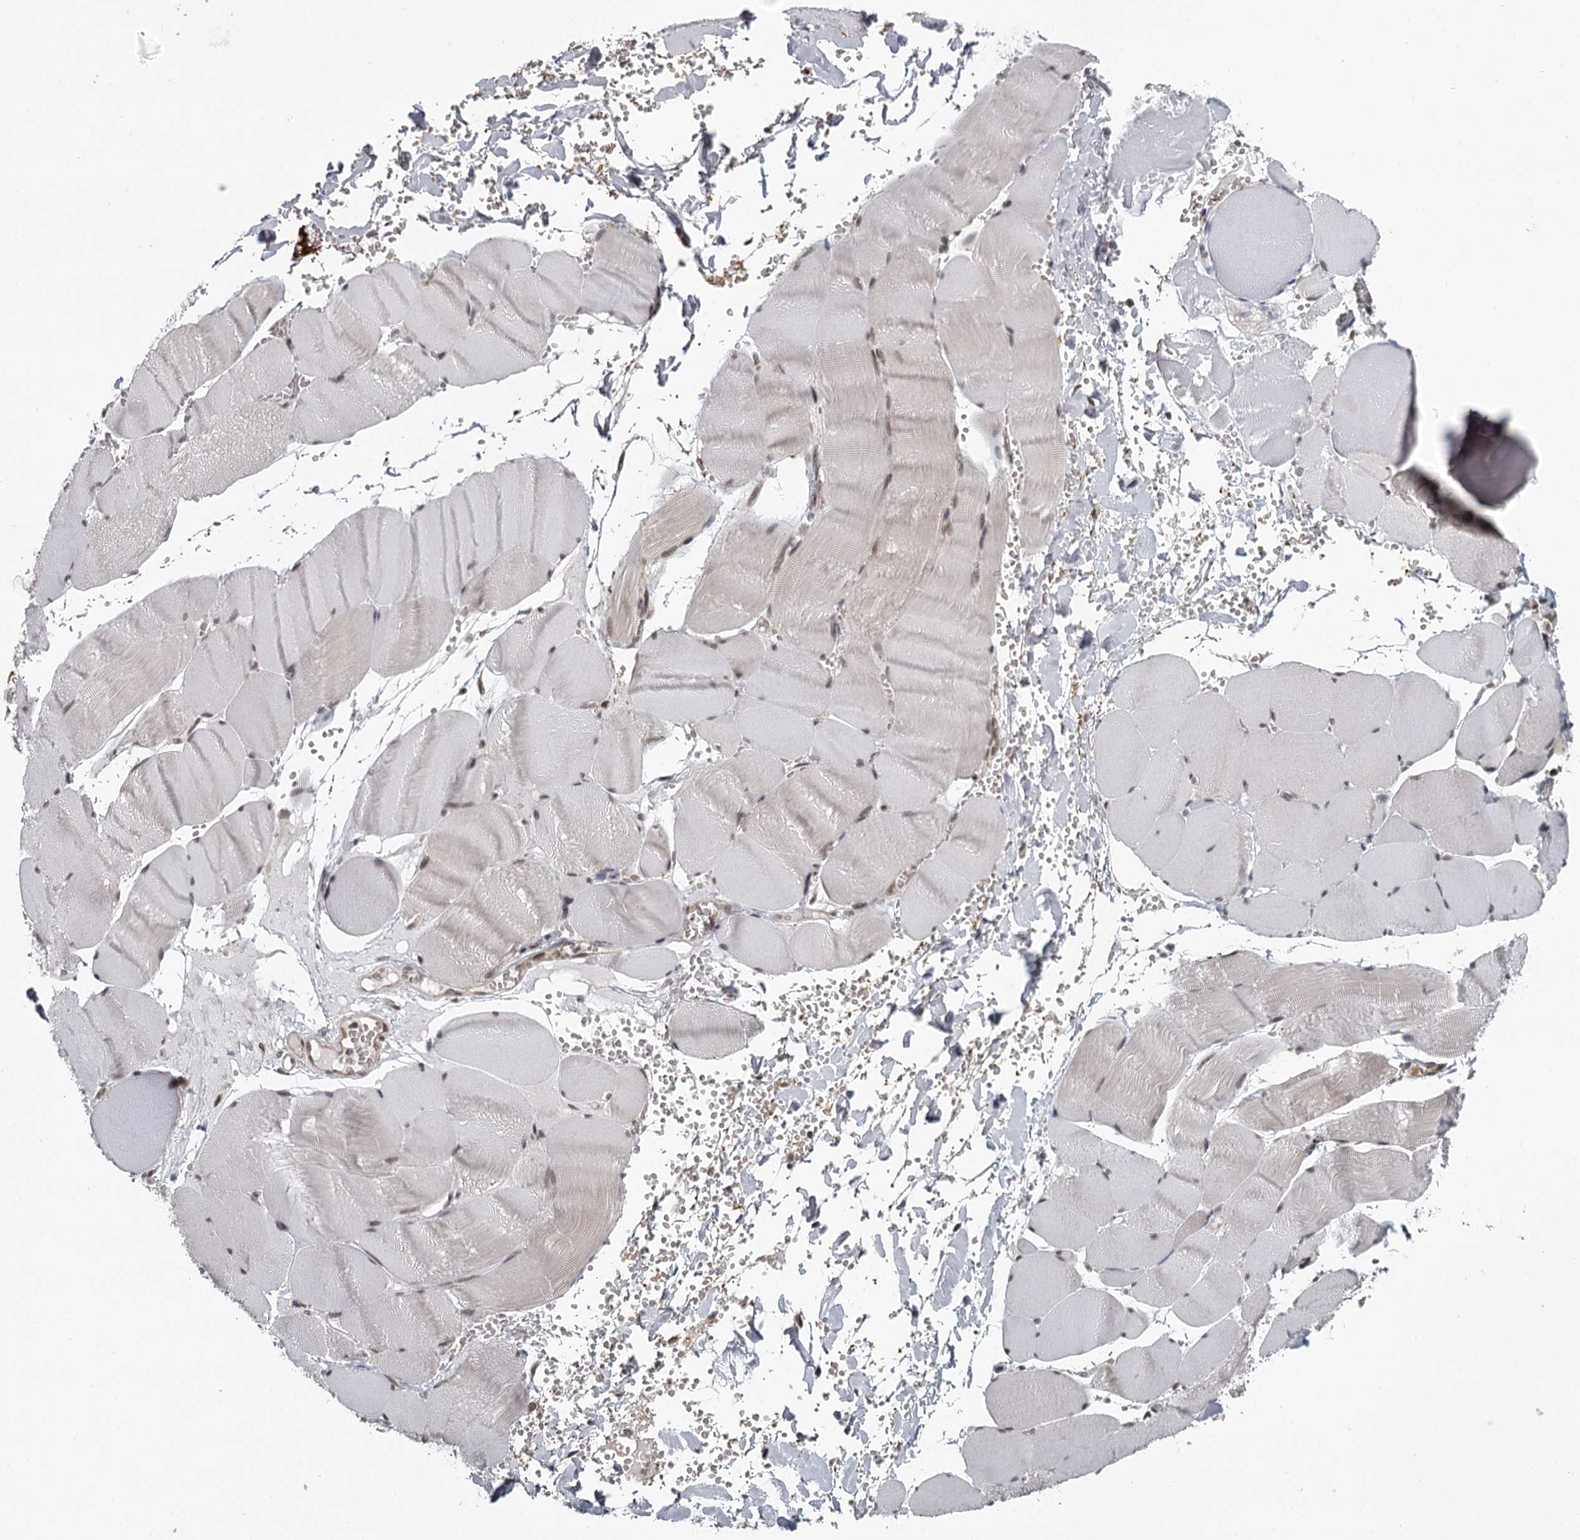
{"staining": {"intensity": "weak", "quantity": "<25%", "location": "nuclear"}, "tissue": "adipose tissue", "cell_type": "Adipocytes", "image_type": "normal", "snomed": [{"axis": "morphology", "description": "Normal tissue, NOS"}, {"axis": "topography", "description": "Skeletal muscle"}, {"axis": "topography", "description": "Peripheral nerve tissue"}], "caption": "IHC histopathology image of benign adipose tissue: human adipose tissue stained with DAB (3,3'-diaminobenzidine) reveals no significant protein expression in adipocytes.", "gene": "FAM13C", "patient": {"sex": "female", "age": 55}}